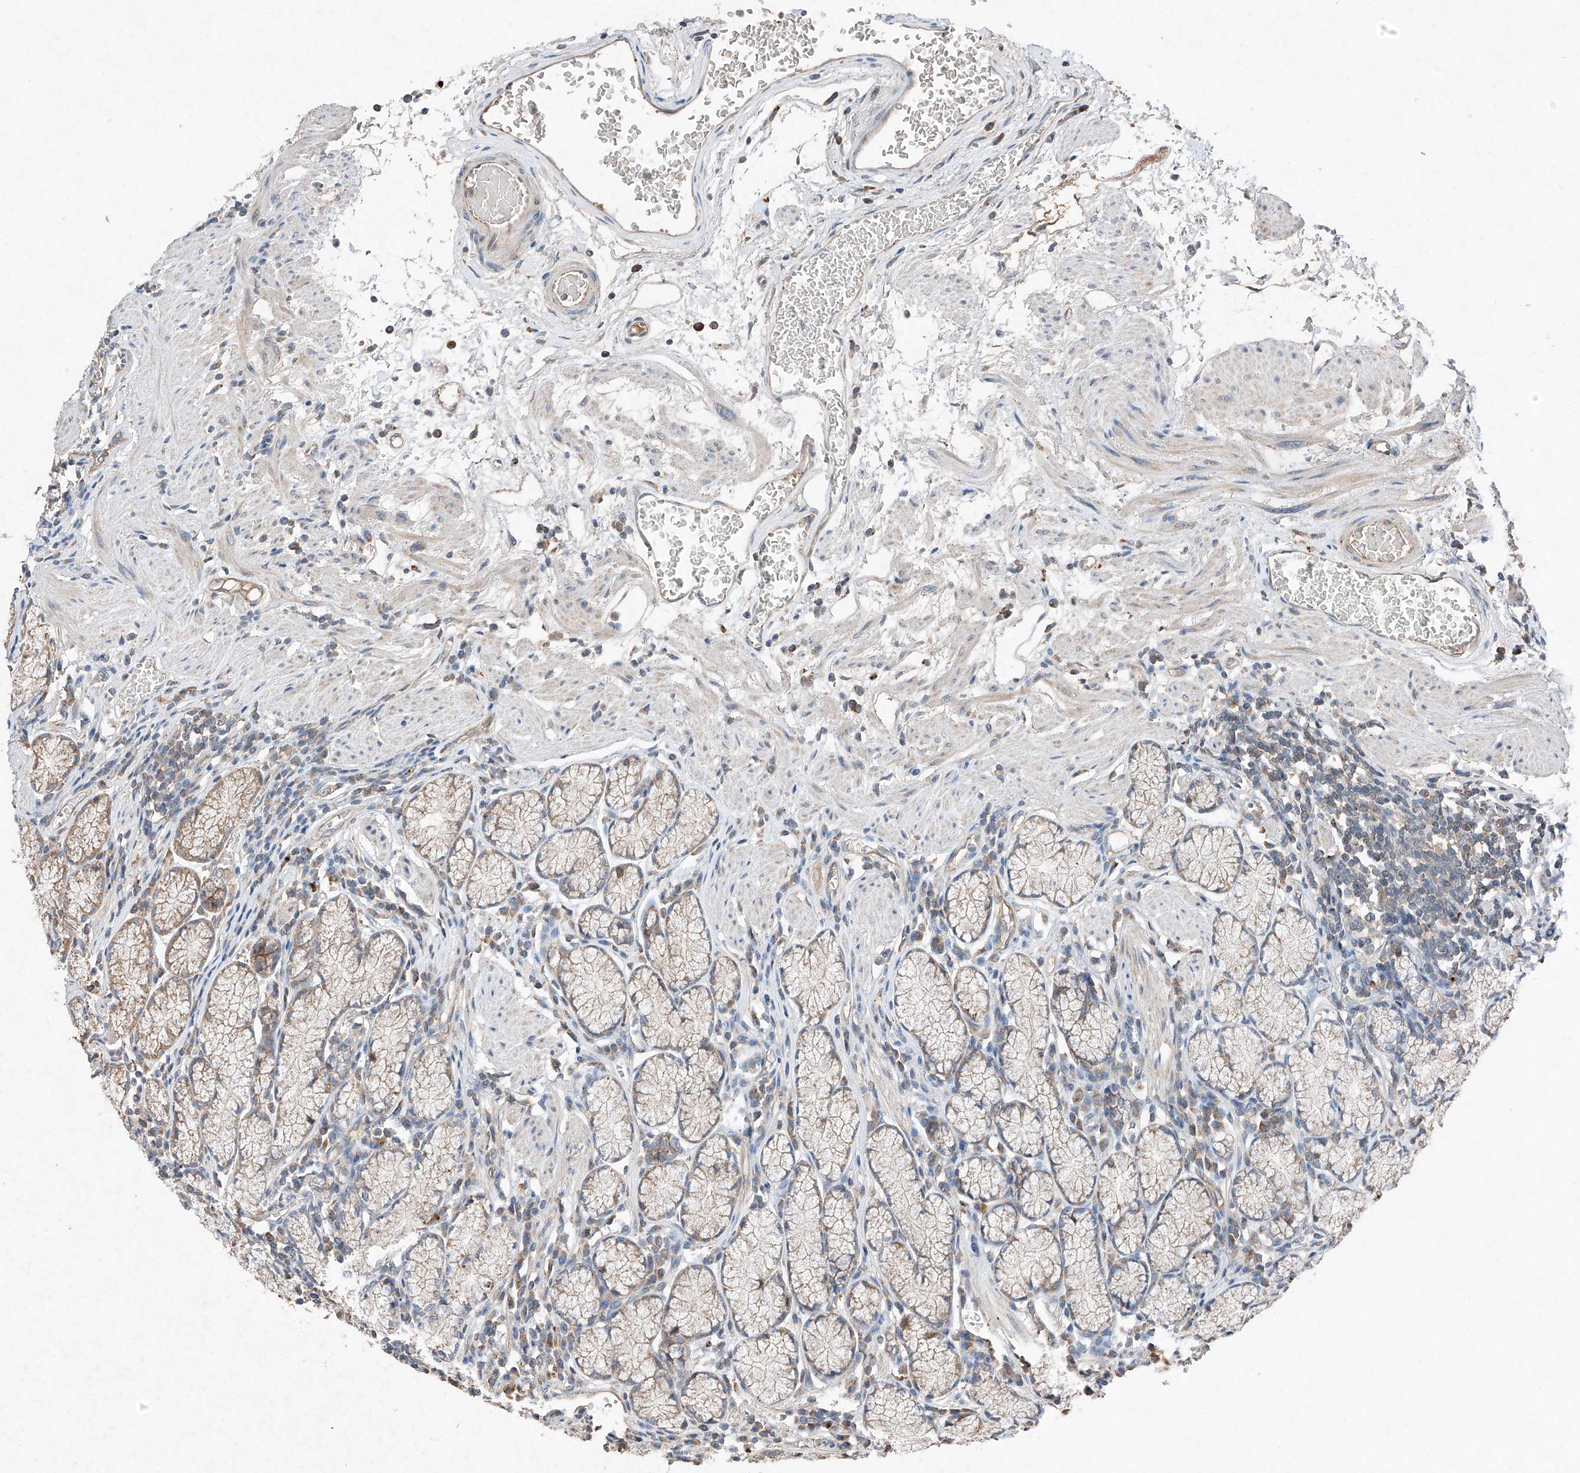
{"staining": {"intensity": "moderate", "quantity": "25%-75%", "location": "cytoplasmic/membranous"}, "tissue": "stomach", "cell_type": "Glandular cells", "image_type": "normal", "snomed": [{"axis": "morphology", "description": "Normal tissue, NOS"}, {"axis": "topography", "description": "Stomach"}], "caption": "Immunohistochemistry (IHC) photomicrograph of normal stomach: stomach stained using IHC exhibits medium levels of moderate protein expression localized specifically in the cytoplasmic/membranous of glandular cells, appearing as a cytoplasmic/membranous brown color.", "gene": "RUSC1", "patient": {"sex": "male", "age": 55}}